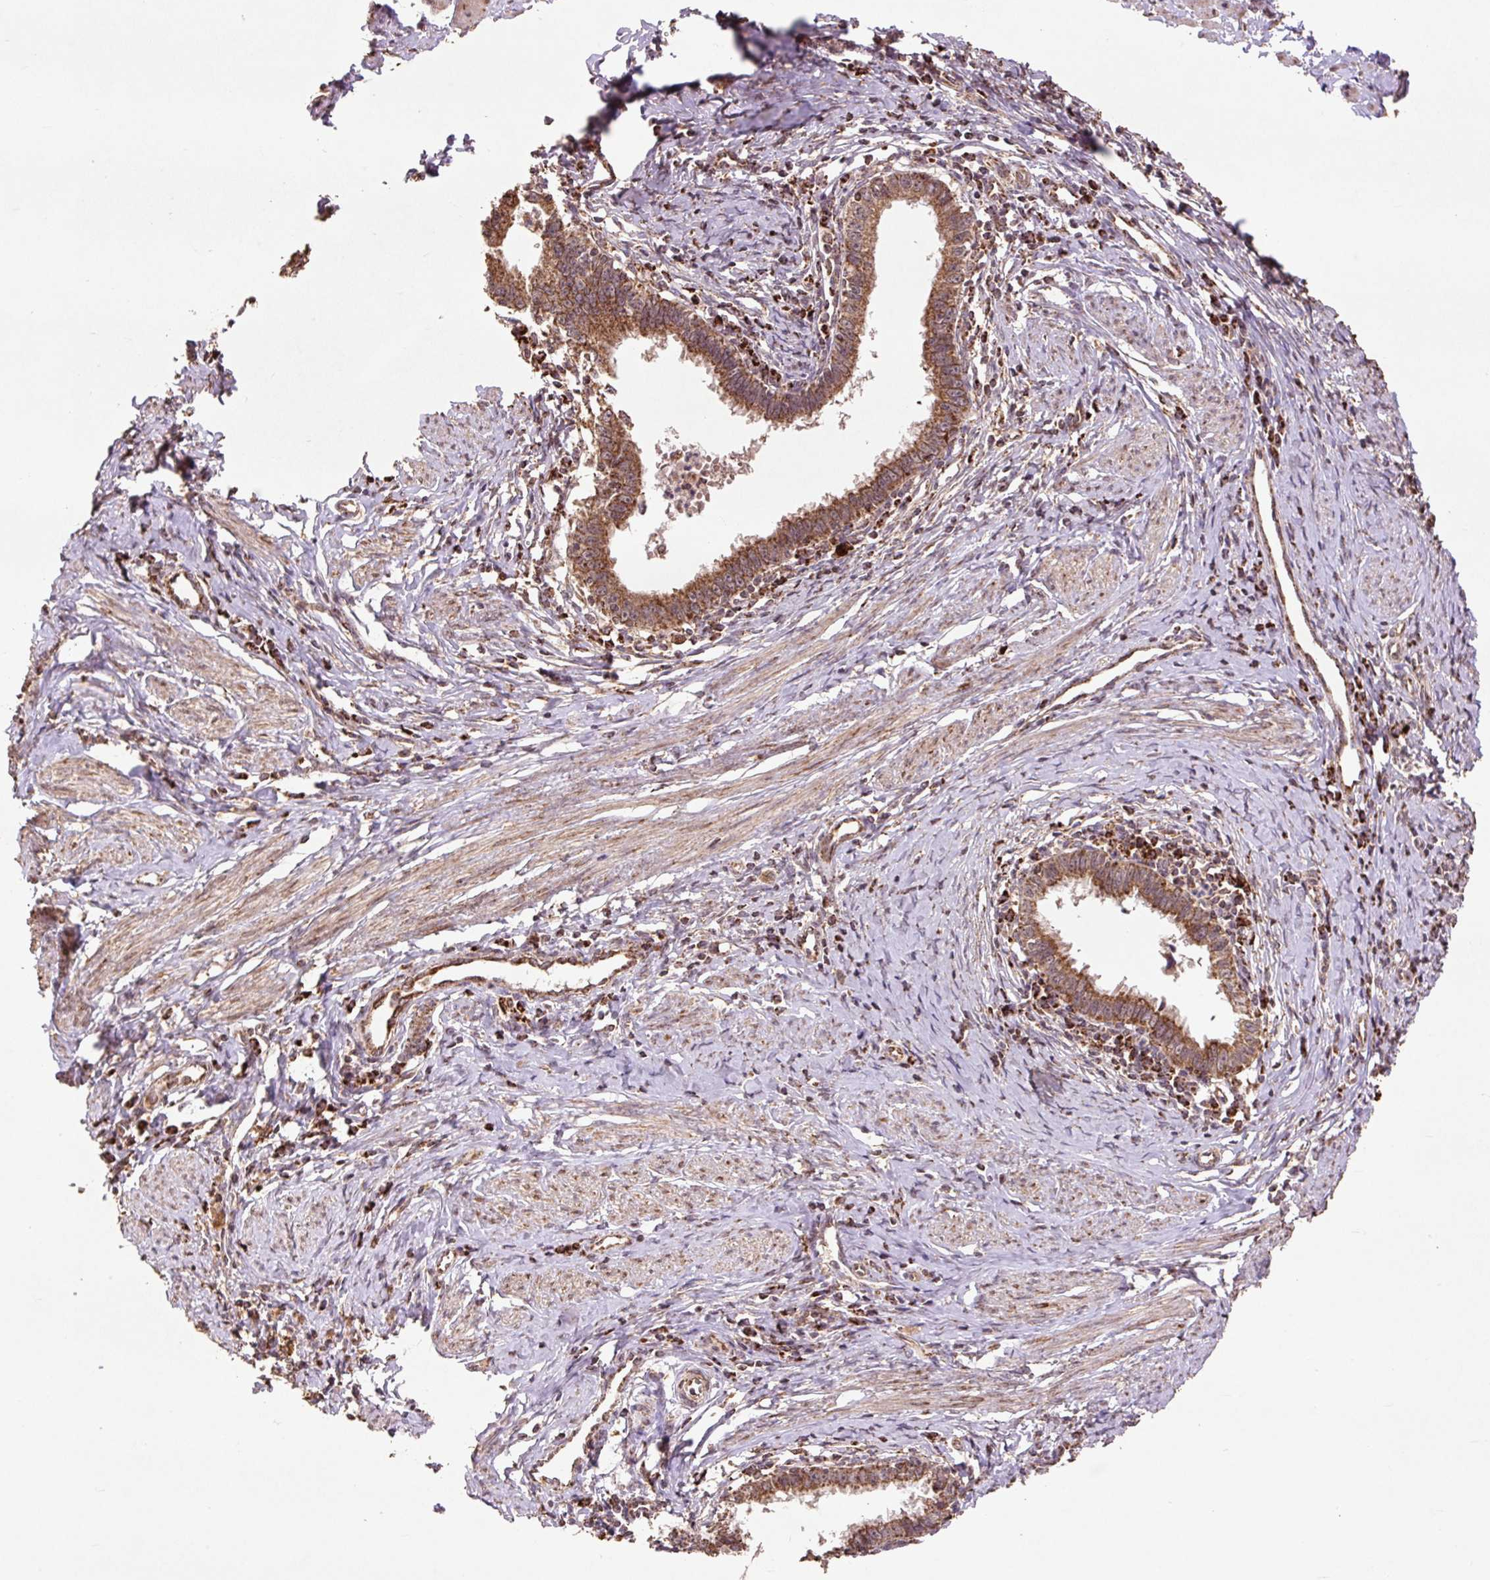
{"staining": {"intensity": "moderate", "quantity": ">75%", "location": "cytoplasmic/membranous"}, "tissue": "cervical cancer", "cell_type": "Tumor cells", "image_type": "cancer", "snomed": [{"axis": "morphology", "description": "Adenocarcinoma, NOS"}, {"axis": "topography", "description": "Cervix"}], "caption": "Immunohistochemistry of cervical cancer reveals medium levels of moderate cytoplasmic/membranous staining in approximately >75% of tumor cells. Nuclei are stained in blue.", "gene": "ATP5F1A", "patient": {"sex": "female", "age": 36}}